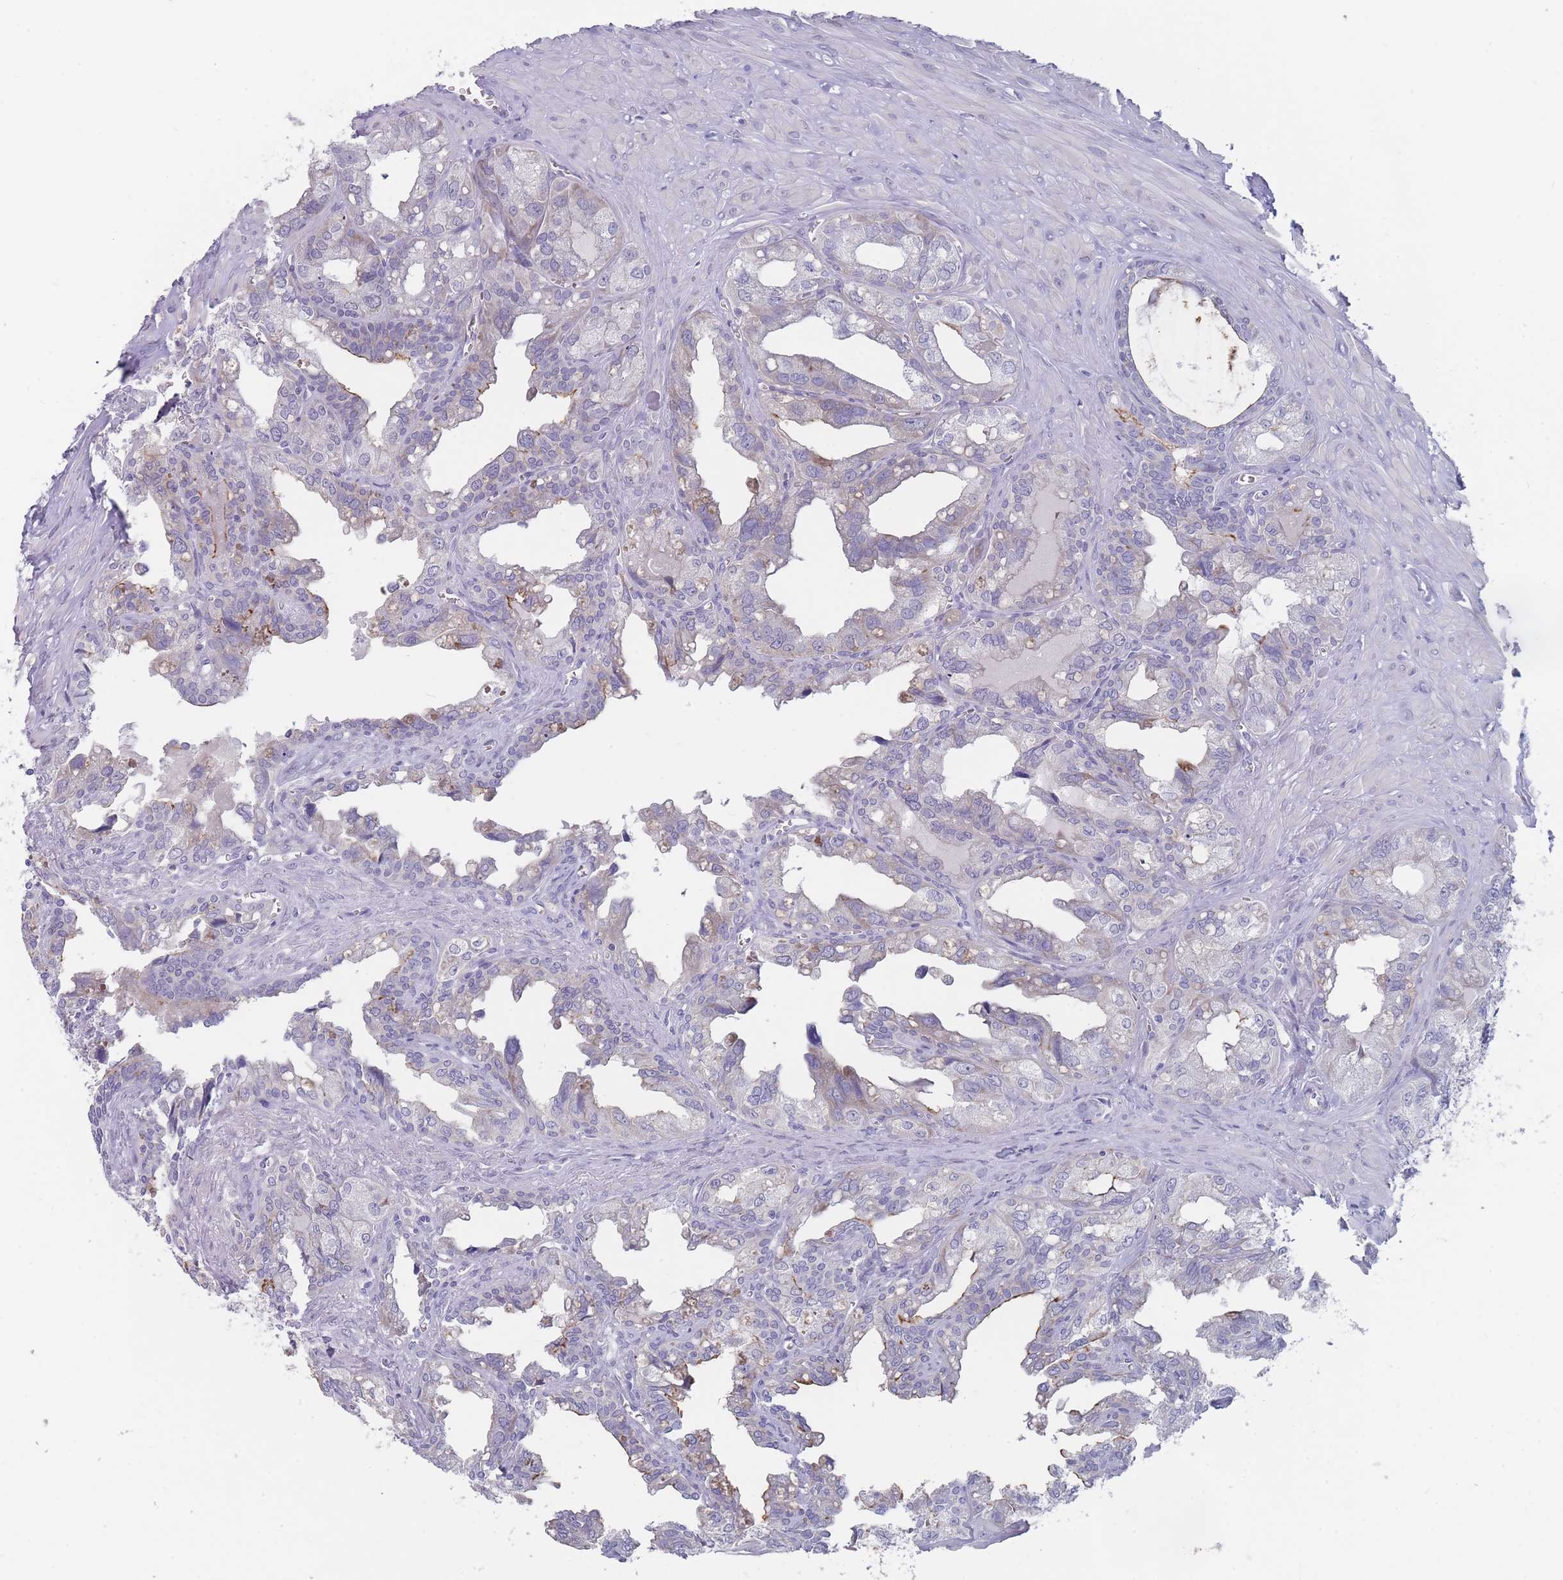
{"staining": {"intensity": "negative", "quantity": "none", "location": "none"}, "tissue": "seminal vesicle", "cell_type": "Glandular cells", "image_type": "normal", "snomed": [{"axis": "morphology", "description": "Normal tissue, NOS"}, {"axis": "topography", "description": "Seminal veicle"}], "caption": "This micrograph is of benign seminal vesicle stained with immunohistochemistry (IHC) to label a protein in brown with the nuclei are counter-stained blue. There is no staining in glandular cells.", "gene": "PIGU", "patient": {"sex": "male", "age": 67}}